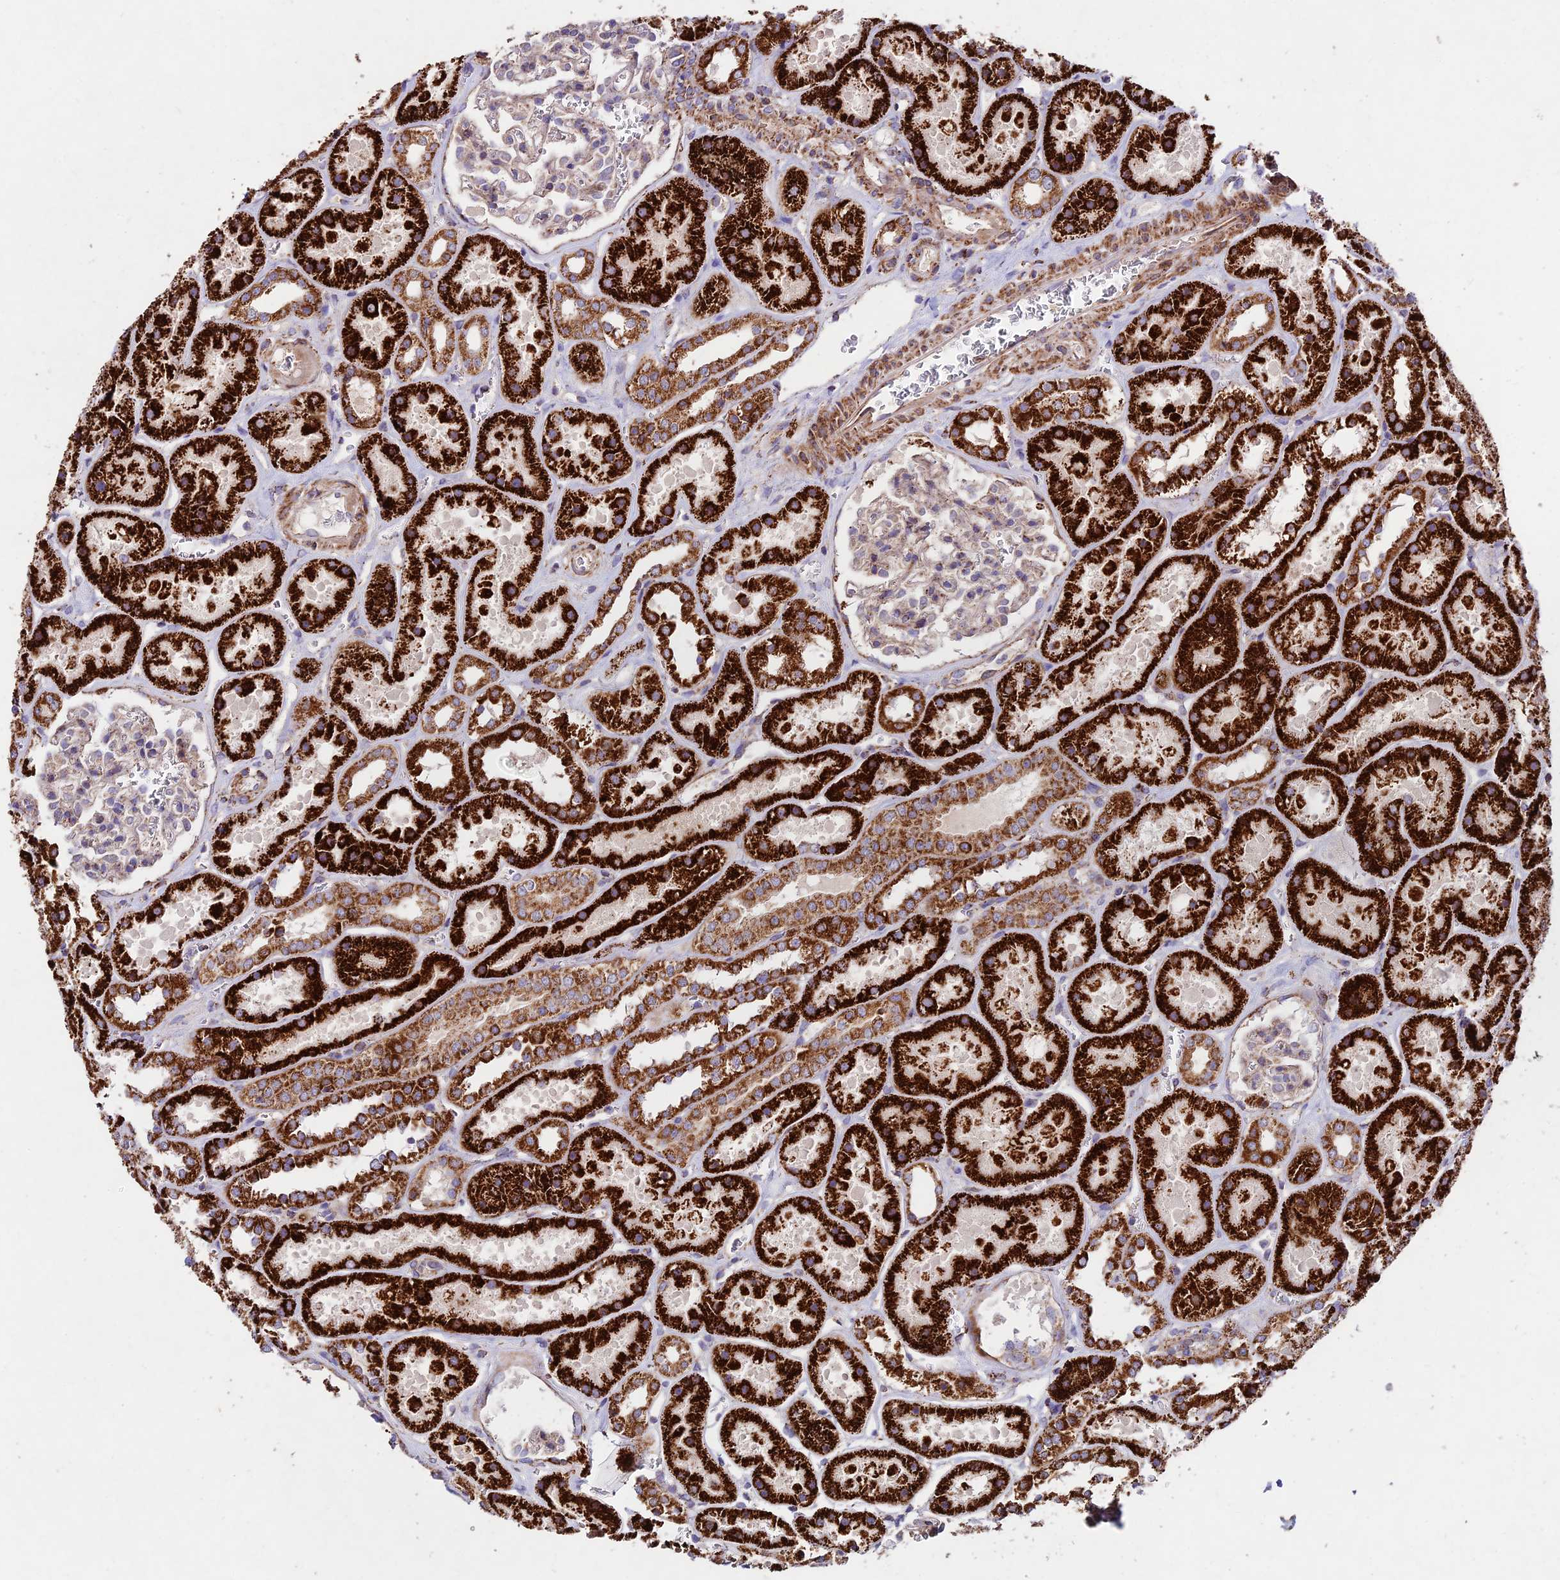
{"staining": {"intensity": "weak", "quantity": "<25%", "location": "cytoplasmic/membranous"}, "tissue": "kidney", "cell_type": "Cells in glomeruli", "image_type": "normal", "snomed": [{"axis": "morphology", "description": "Normal tissue, NOS"}, {"axis": "topography", "description": "Kidney"}], "caption": "This micrograph is of normal kidney stained with immunohistochemistry (IHC) to label a protein in brown with the nuclei are counter-stained blue. There is no positivity in cells in glomeruli.", "gene": "KHDC3L", "patient": {"sex": "female", "age": 41}}